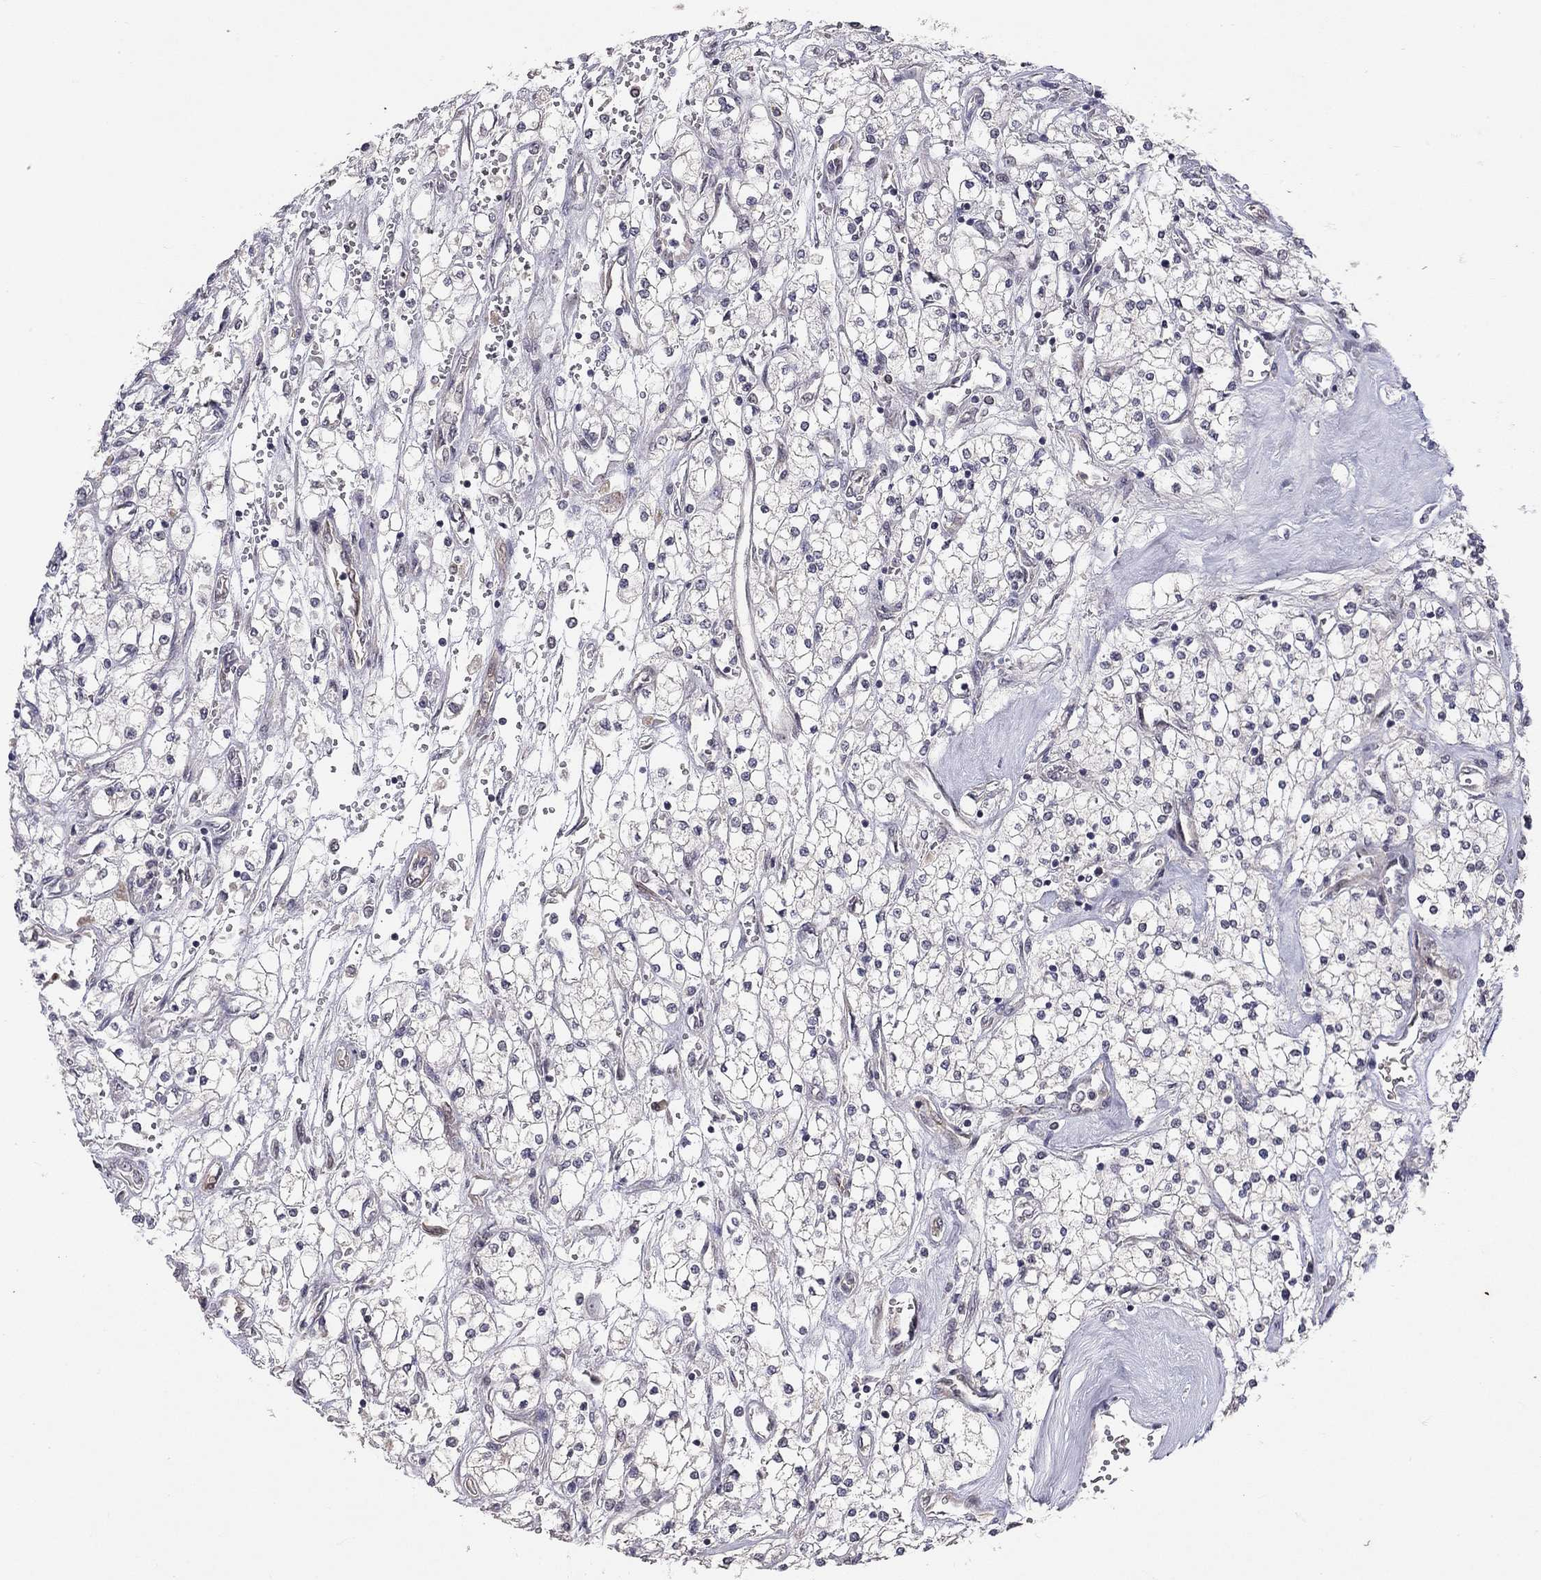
{"staining": {"intensity": "negative", "quantity": "none", "location": "none"}, "tissue": "renal cancer", "cell_type": "Tumor cells", "image_type": "cancer", "snomed": [{"axis": "morphology", "description": "Adenocarcinoma, NOS"}, {"axis": "topography", "description": "Kidney"}], "caption": "Photomicrograph shows no significant protein positivity in tumor cells of renal cancer. (IHC, brightfield microscopy, high magnification).", "gene": "STXBP6", "patient": {"sex": "male", "age": 80}}